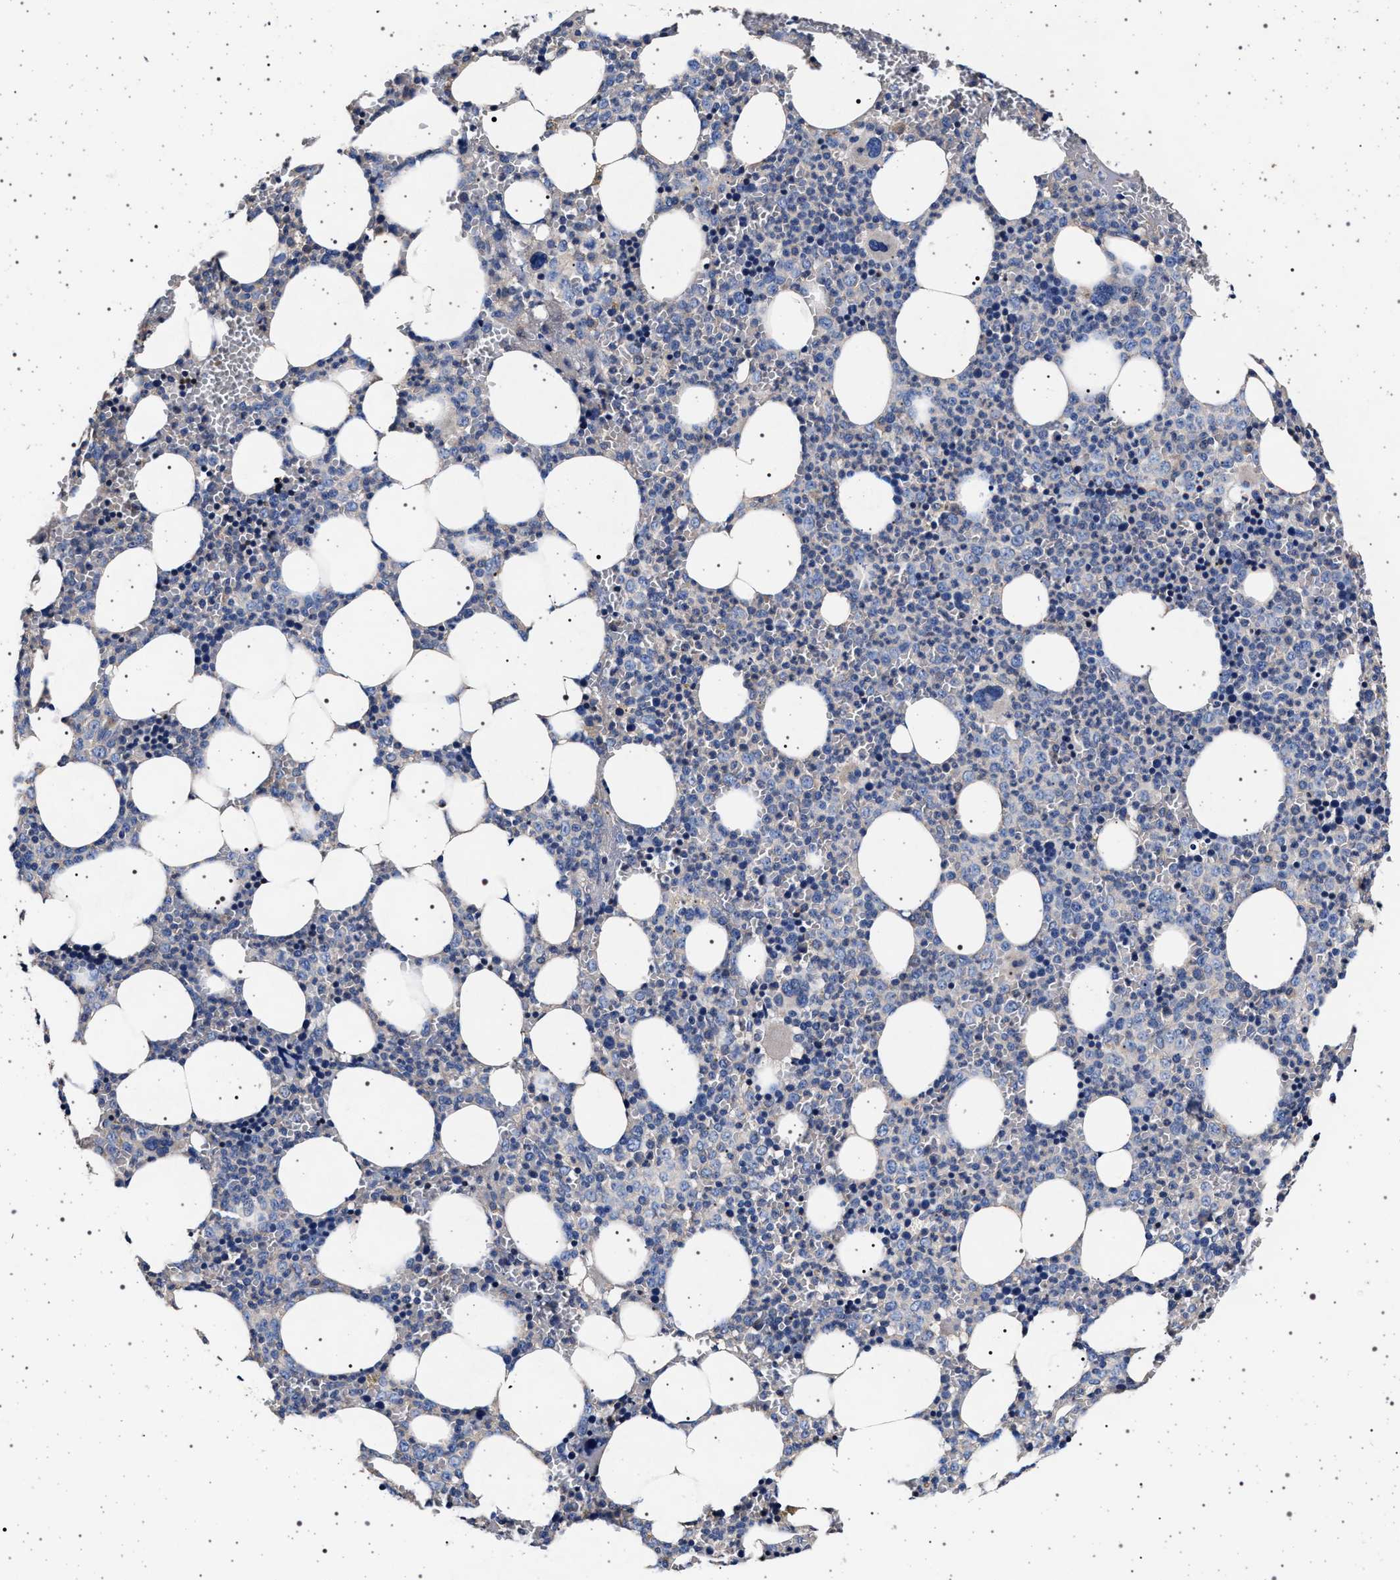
{"staining": {"intensity": "negative", "quantity": "none", "location": "none"}, "tissue": "bone marrow", "cell_type": "Hematopoietic cells", "image_type": "normal", "snomed": [{"axis": "morphology", "description": "Normal tissue, NOS"}, {"axis": "morphology", "description": "Inflammation, NOS"}, {"axis": "topography", "description": "Bone marrow"}], "caption": "Protein analysis of benign bone marrow reveals no significant staining in hematopoietic cells.", "gene": "MAP3K2", "patient": {"sex": "female", "age": 67}}